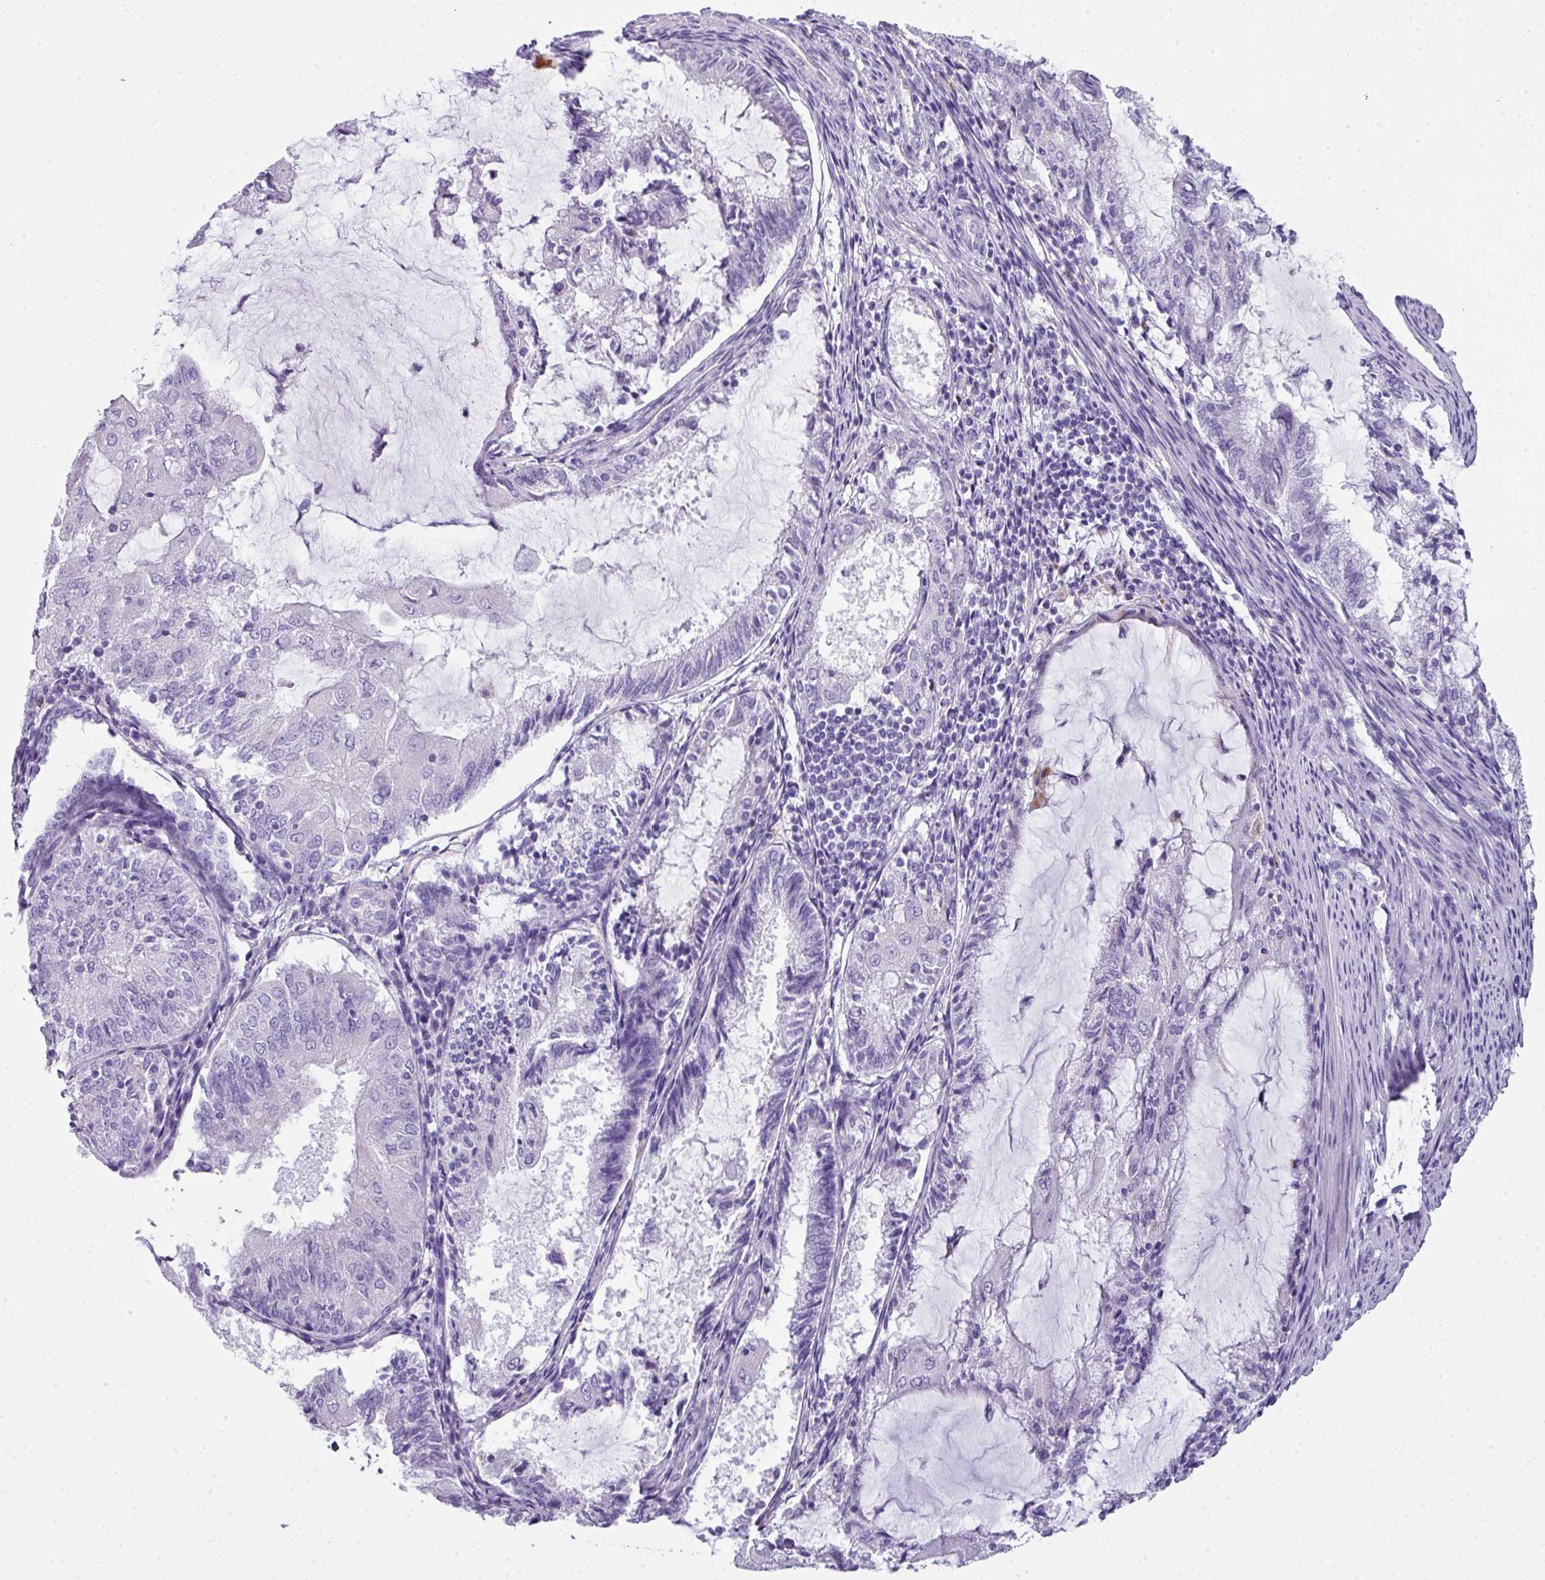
{"staining": {"intensity": "negative", "quantity": "none", "location": "none"}, "tissue": "endometrial cancer", "cell_type": "Tumor cells", "image_type": "cancer", "snomed": [{"axis": "morphology", "description": "Adenocarcinoma, NOS"}, {"axis": "topography", "description": "Endometrium"}], "caption": "High magnification brightfield microscopy of endometrial cancer stained with DAB (brown) and counterstained with hematoxylin (blue): tumor cells show no significant expression.", "gene": "ZNF568", "patient": {"sex": "female", "age": 81}}